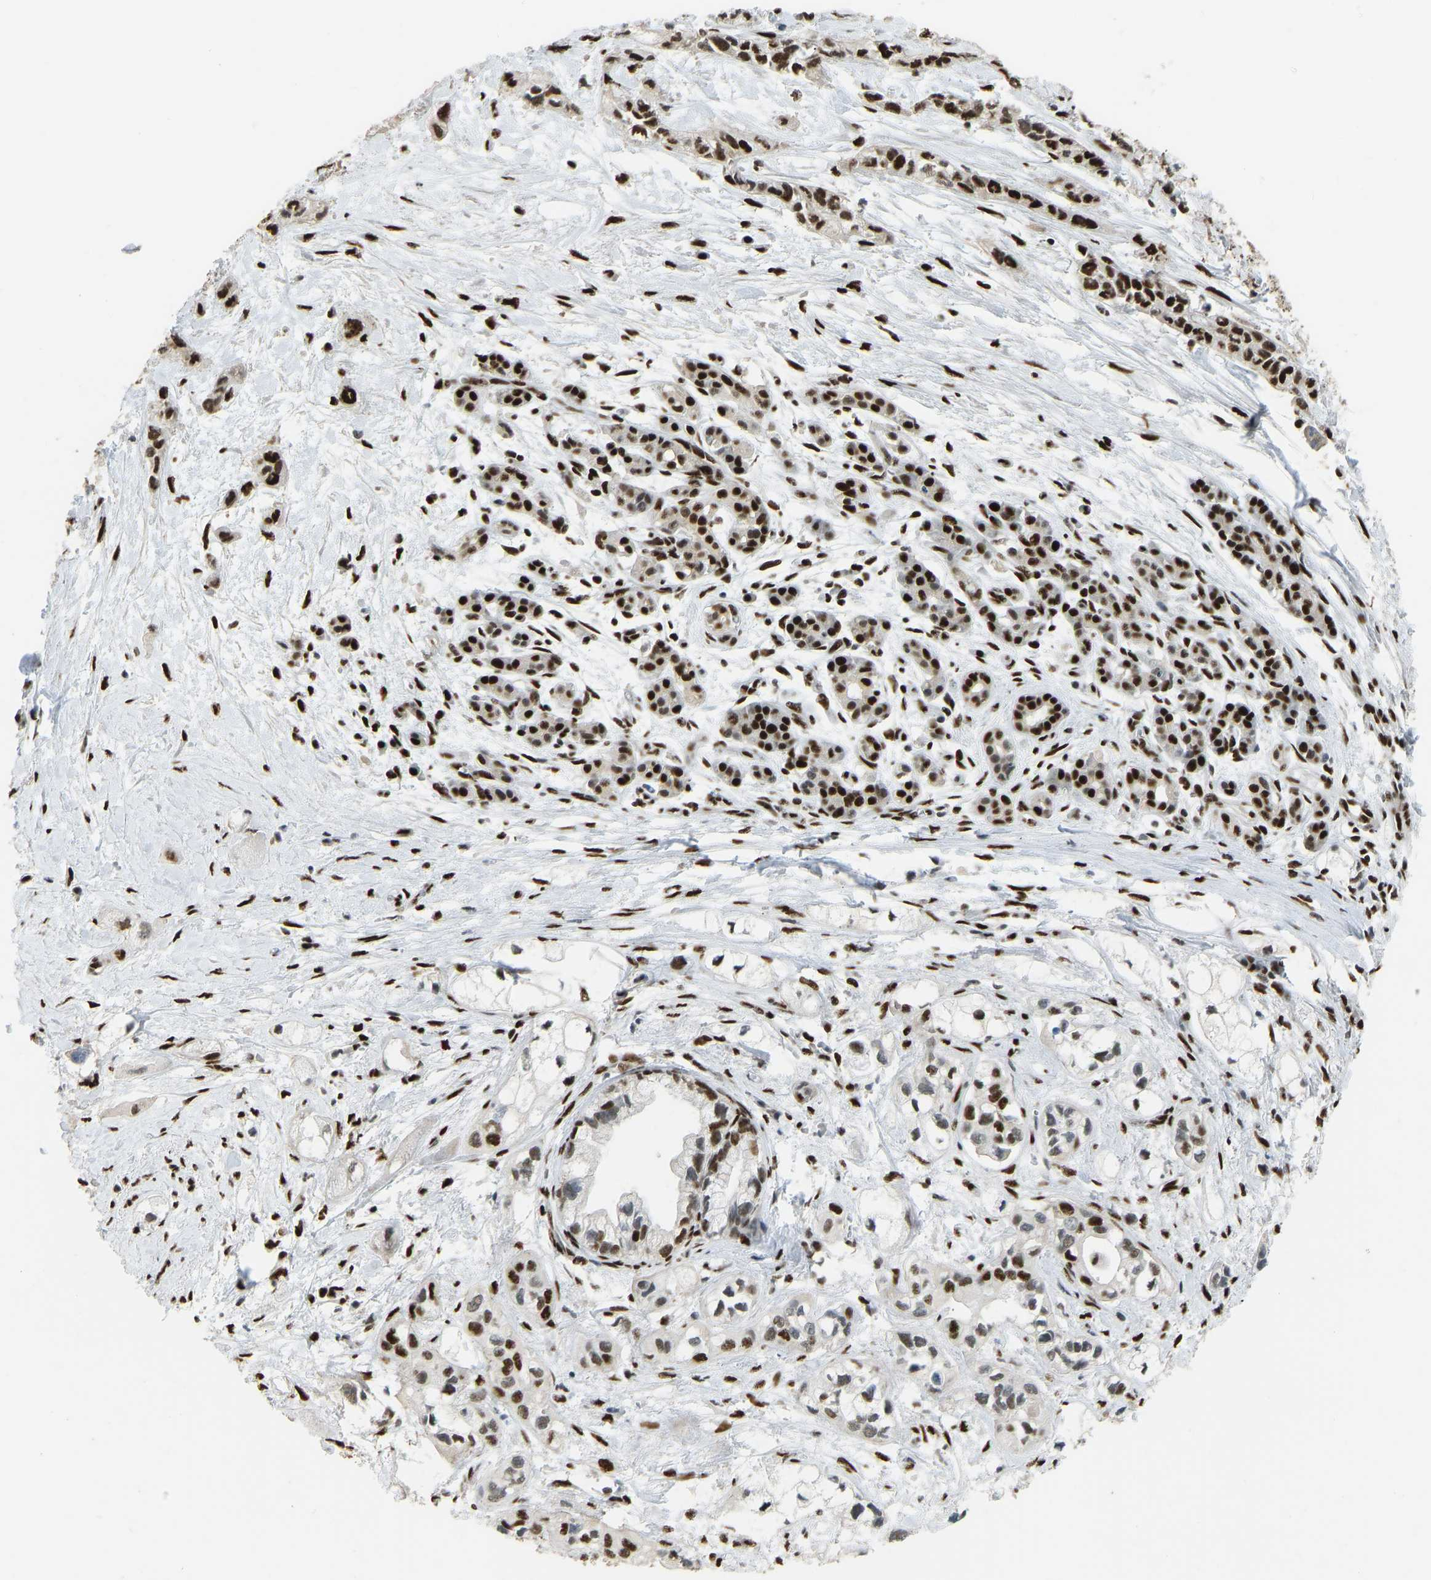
{"staining": {"intensity": "strong", "quantity": ">75%", "location": "nuclear"}, "tissue": "pancreatic cancer", "cell_type": "Tumor cells", "image_type": "cancer", "snomed": [{"axis": "morphology", "description": "Adenocarcinoma, NOS"}, {"axis": "topography", "description": "Pancreas"}], "caption": "Strong nuclear staining is present in about >75% of tumor cells in pancreatic cancer (adenocarcinoma).", "gene": "FOXK1", "patient": {"sex": "male", "age": 74}}